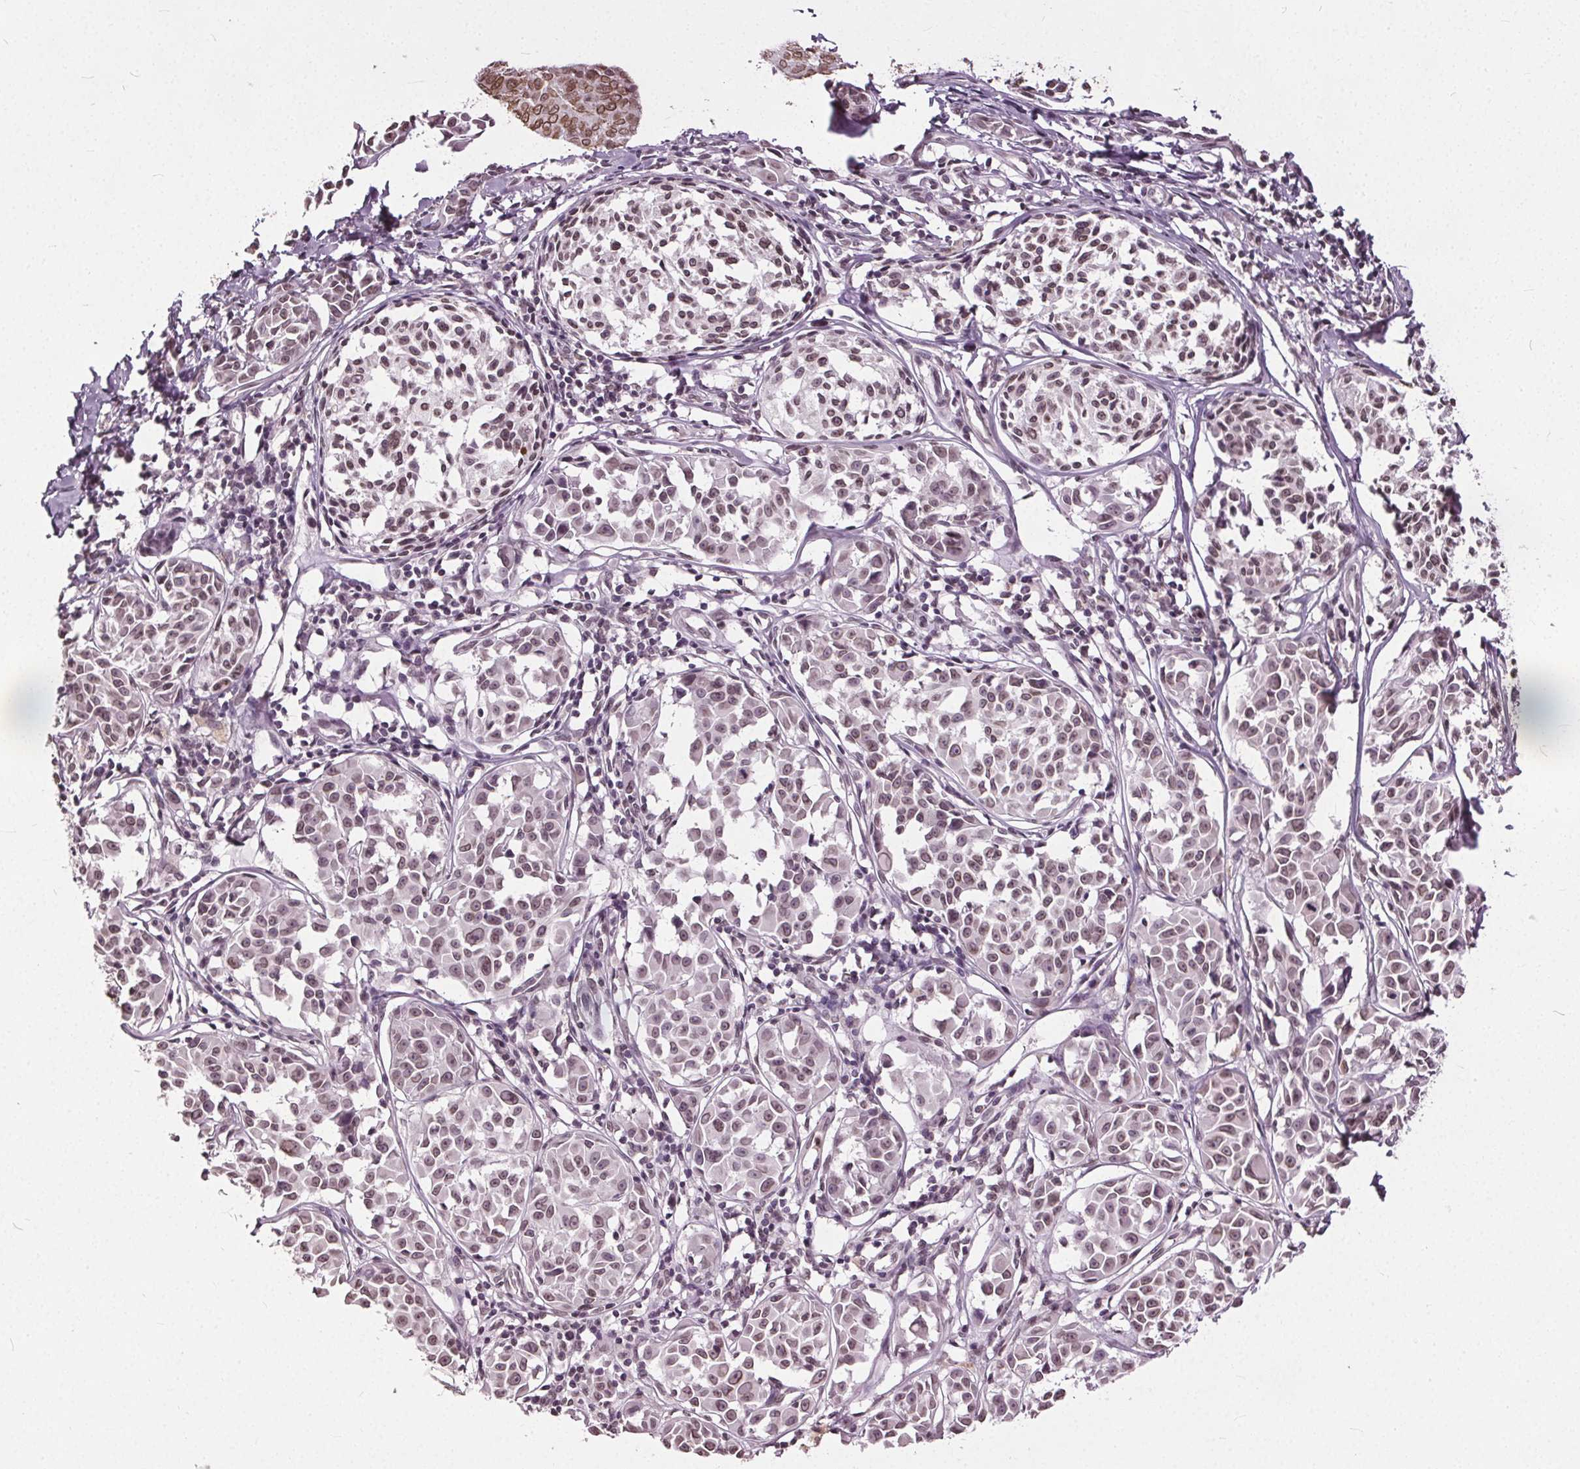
{"staining": {"intensity": "moderate", "quantity": "<25%", "location": "cytoplasmic/membranous,nuclear"}, "tissue": "melanoma", "cell_type": "Tumor cells", "image_type": "cancer", "snomed": [{"axis": "morphology", "description": "Malignant melanoma, NOS"}, {"axis": "topography", "description": "Skin"}], "caption": "This is a photomicrograph of IHC staining of malignant melanoma, which shows moderate staining in the cytoplasmic/membranous and nuclear of tumor cells.", "gene": "TTC39C", "patient": {"sex": "male", "age": 51}}